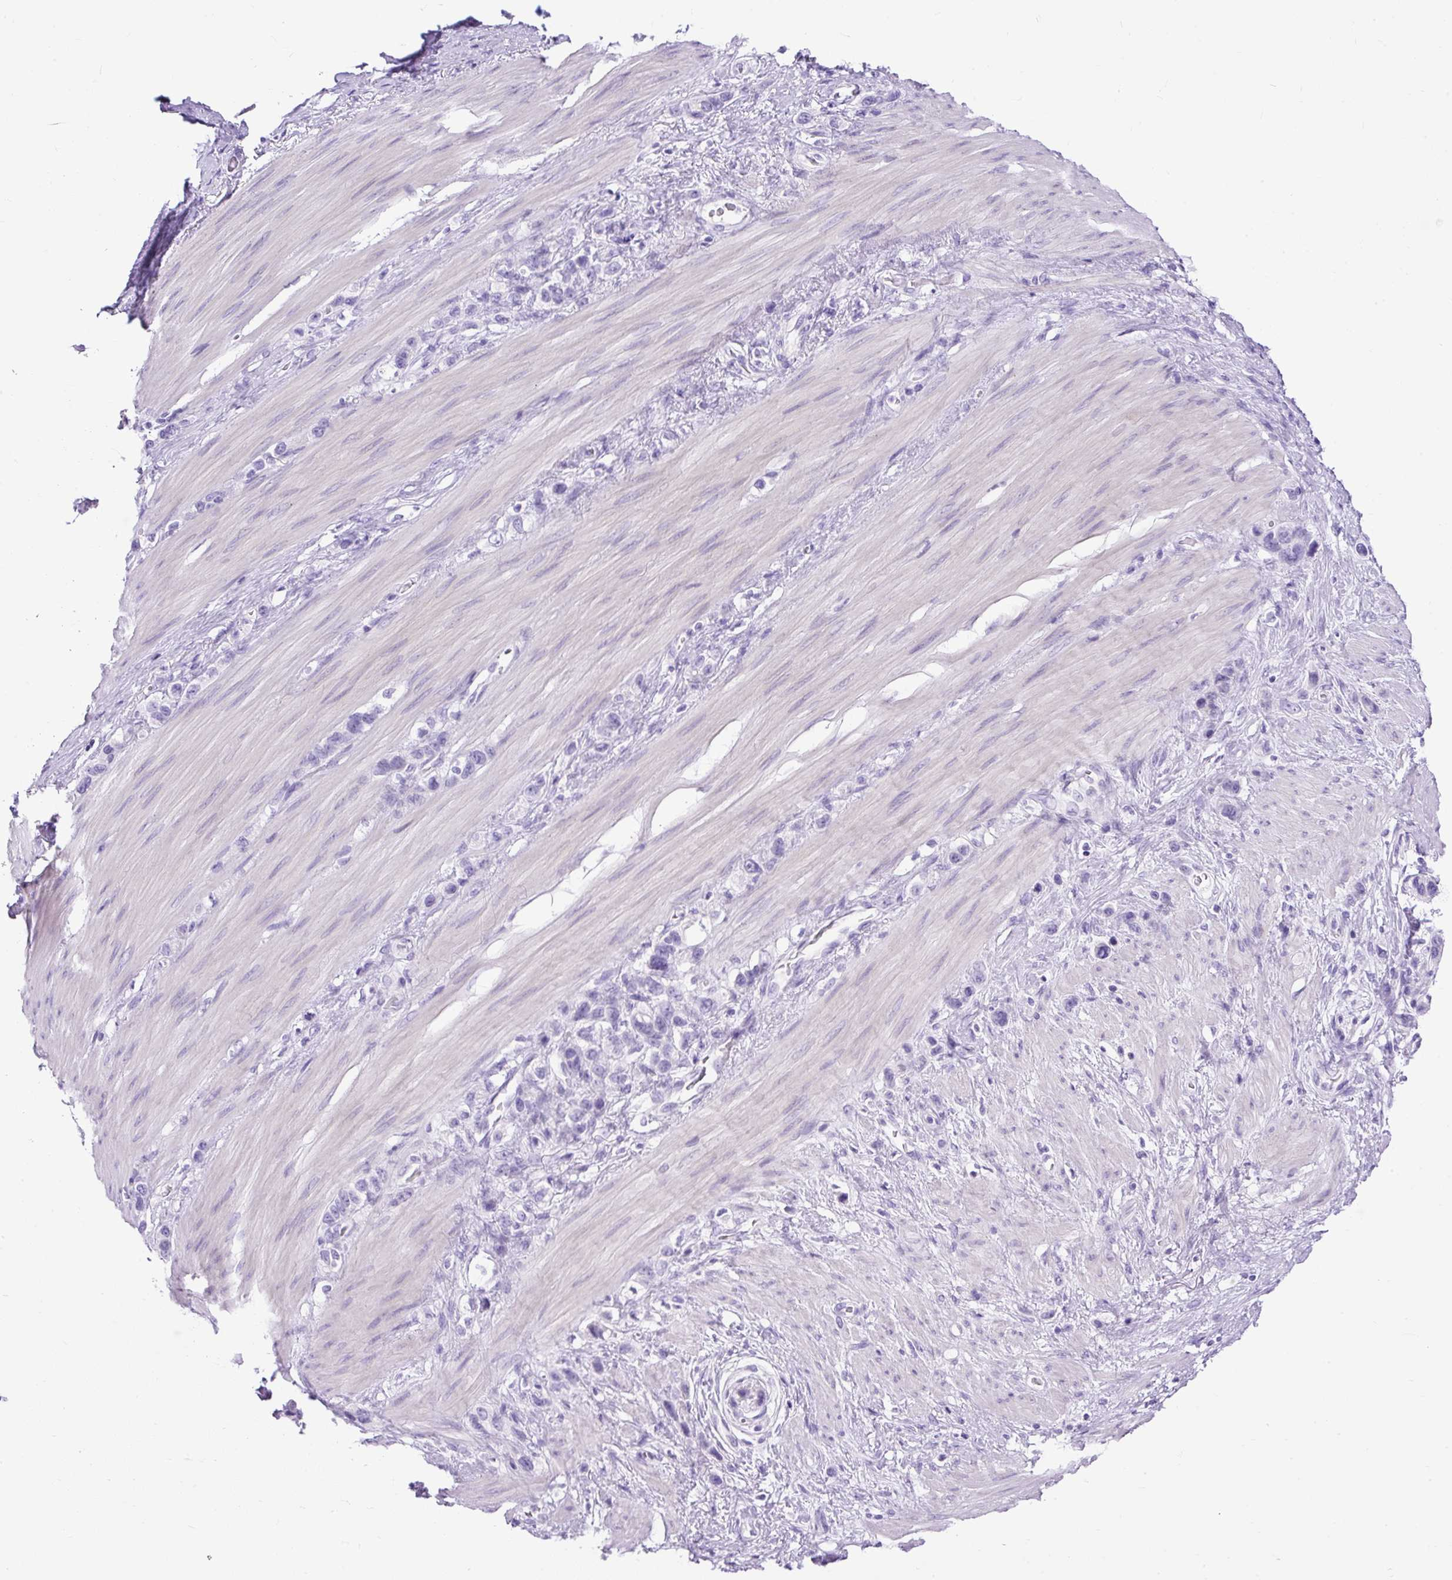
{"staining": {"intensity": "negative", "quantity": "none", "location": "none"}, "tissue": "stomach cancer", "cell_type": "Tumor cells", "image_type": "cancer", "snomed": [{"axis": "morphology", "description": "Adenocarcinoma, NOS"}, {"axis": "morphology", "description": "Adenocarcinoma, High grade"}, {"axis": "topography", "description": "Stomach, upper"}, {"axis": "topography", "description": "Stomach, lower"}], "caption": "This histopathology image is of stomach cancer stained with IHC to label a protein in brown with the nuclei are counter-stained blue. There is no positivity in tumor cells.", "gene": "UPP1", "patient": {"sex": "female", "age": 65}}